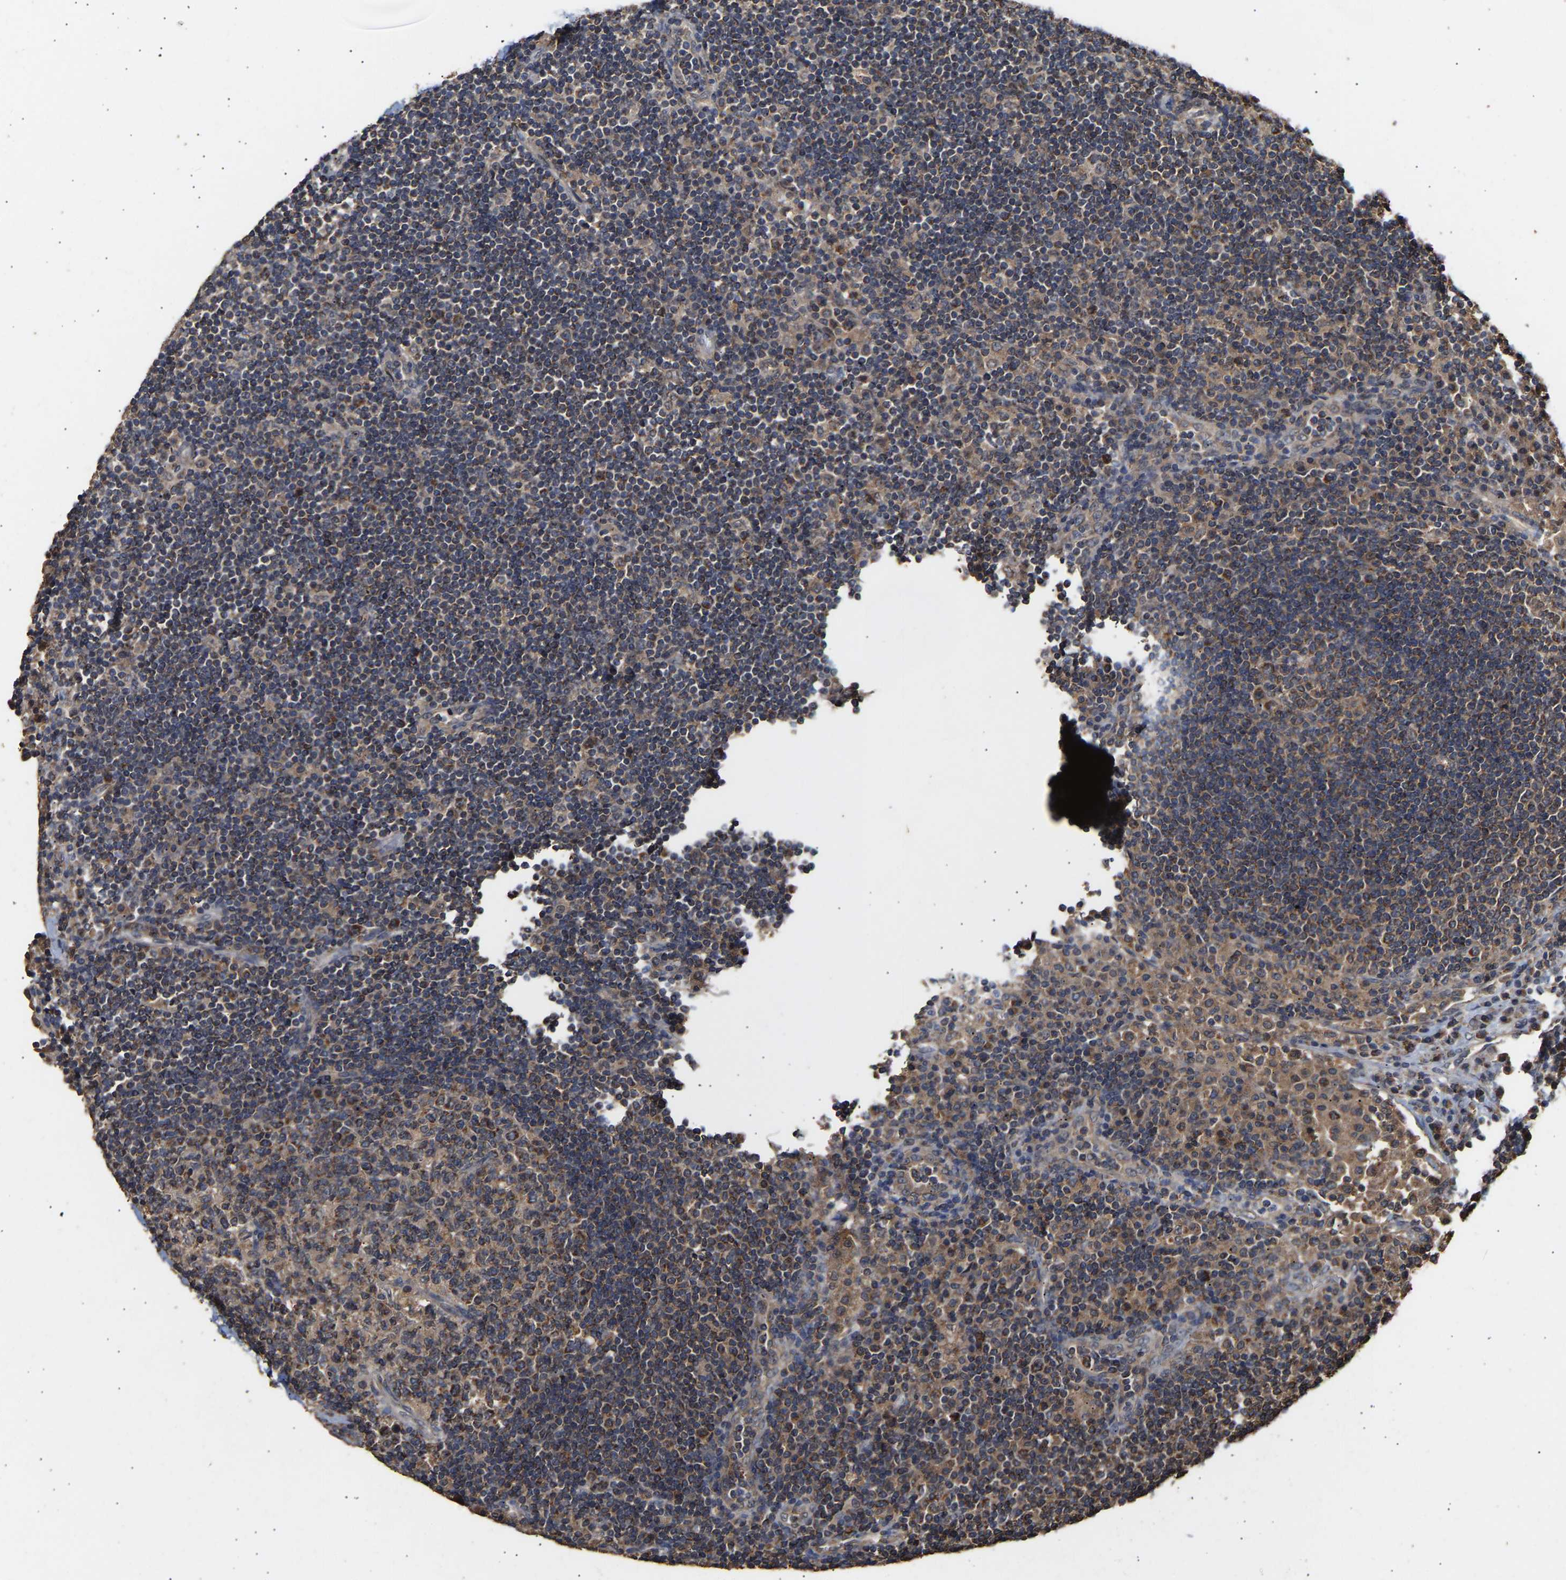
{"staining": {"intensity": "moderate", "quantity": ">75%", "location": "cytoplasmic/membranous"}, "tissue": "lymph node", "cell_type": "Germinal center cells", "image_type": "normal", "snomed": [{"axis": "morphology", "description": "Normal tissue, NOS"}, {"axis": "topography", "description": "Lymph node"}], "caption": "Immunohistochemical staining of normal human lymph node exhibits moderate cytoplasmic/membranous protein staining in about >75% of germinal center cells. (Brightfield microscopy of DAB IHC at high magnification).", "gene": "ZNF26", "patient": {"sex": "female", "age": 53}}